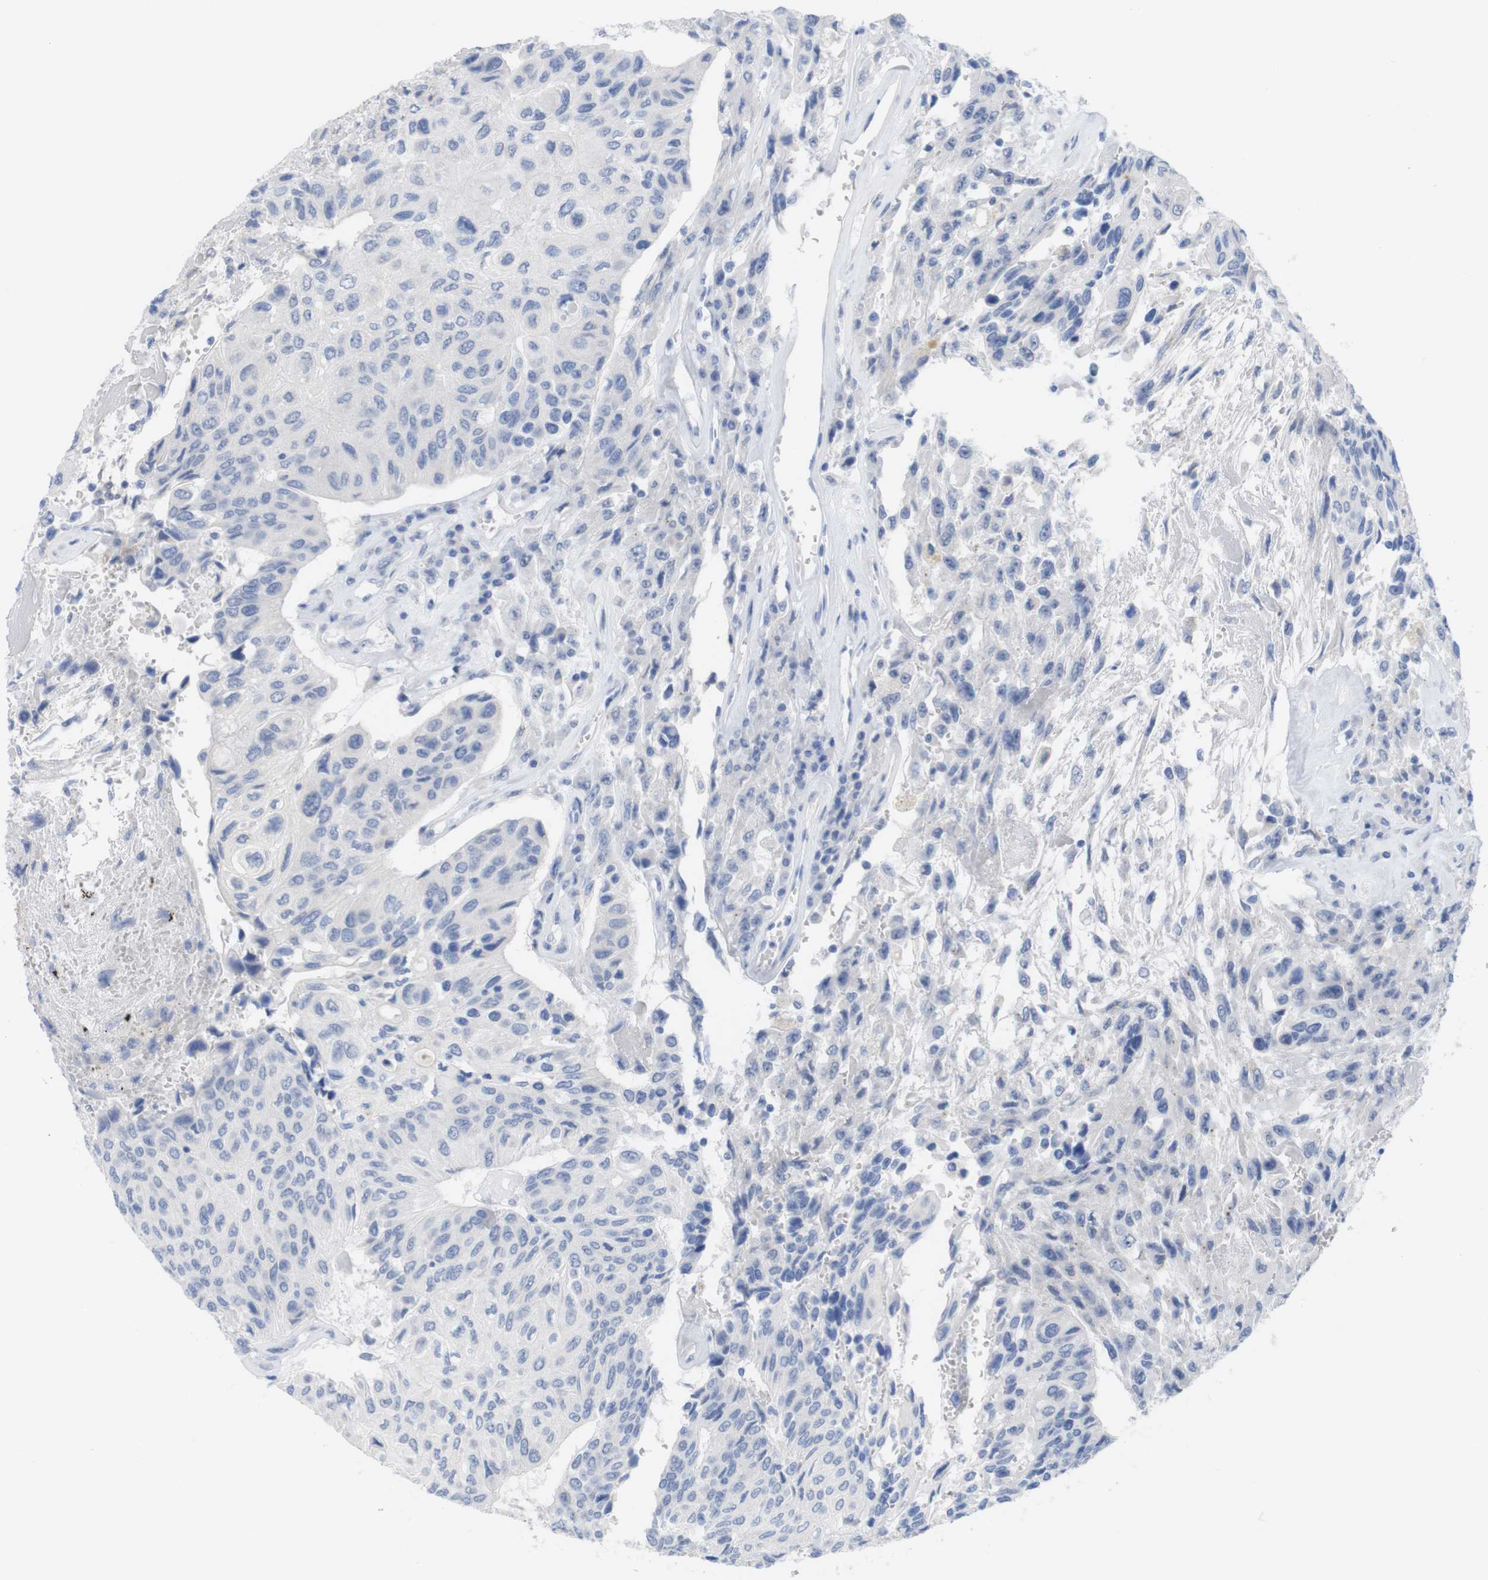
{"staining": {"intensity": "negative", "quantity": "none", "location": "none"}, "tissue": "urothelial cancer", "cell_type": "Tumor cells", "image_type": "cancer", "snomed": [{"axis": "morphology", "description": "Urothelial carcinoma, High grade"}, {"axis": "topography", "description": "Urinary bladder"}], "caption": "An immunohistochemistry micrograph of urothelial cancer is shown. There is no staining in tumor cells of urothelial cancer.", "gene": "PNMA1", "patient": {"sex": "female", "age": 85}}